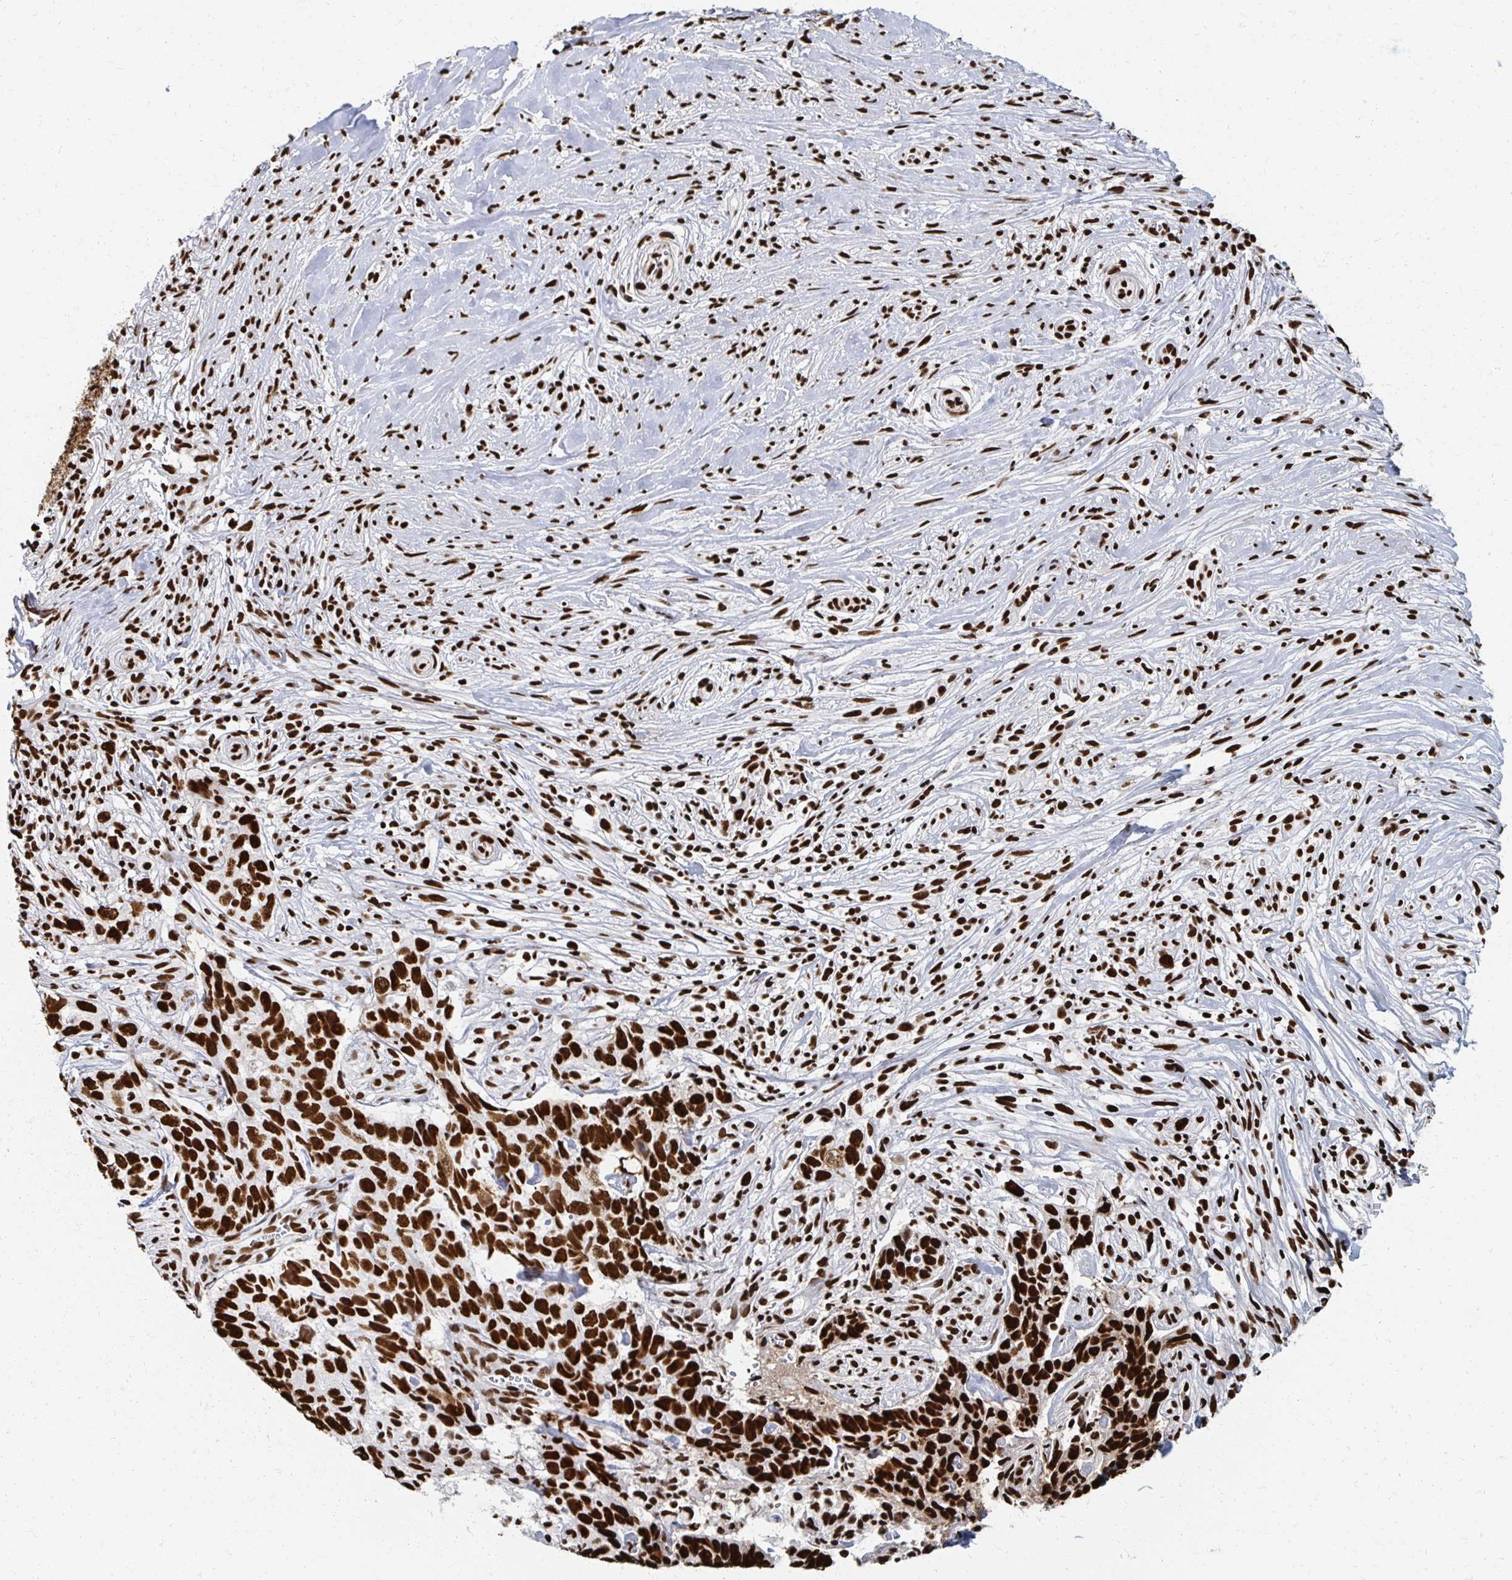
{"staining": {"intensity": "strong", "quantity": ">75%", "location": "nuclear"}, "tissue": "skin cancer", "cell_type": "Tumor cells", "image_type": "cancer", "snomed": [{"axis": "morphology", "description": "Basal cell carcinoma"}, {"axis": "topography", "description": "Skin"}], "caption": "Immunohistochemical staining of basal cell carcinoma (skin) demonstrates high levels of strong nuclear staining in approximately >75% of tumor cells. Using DAB (3,3'-diaminobenzidine) (brown) and hematoxylin (blue) stains, captured at high magnification using brightfield microscopy.", "gene": "RBBP7", "patient": {"sex": "female", "age": 82}}